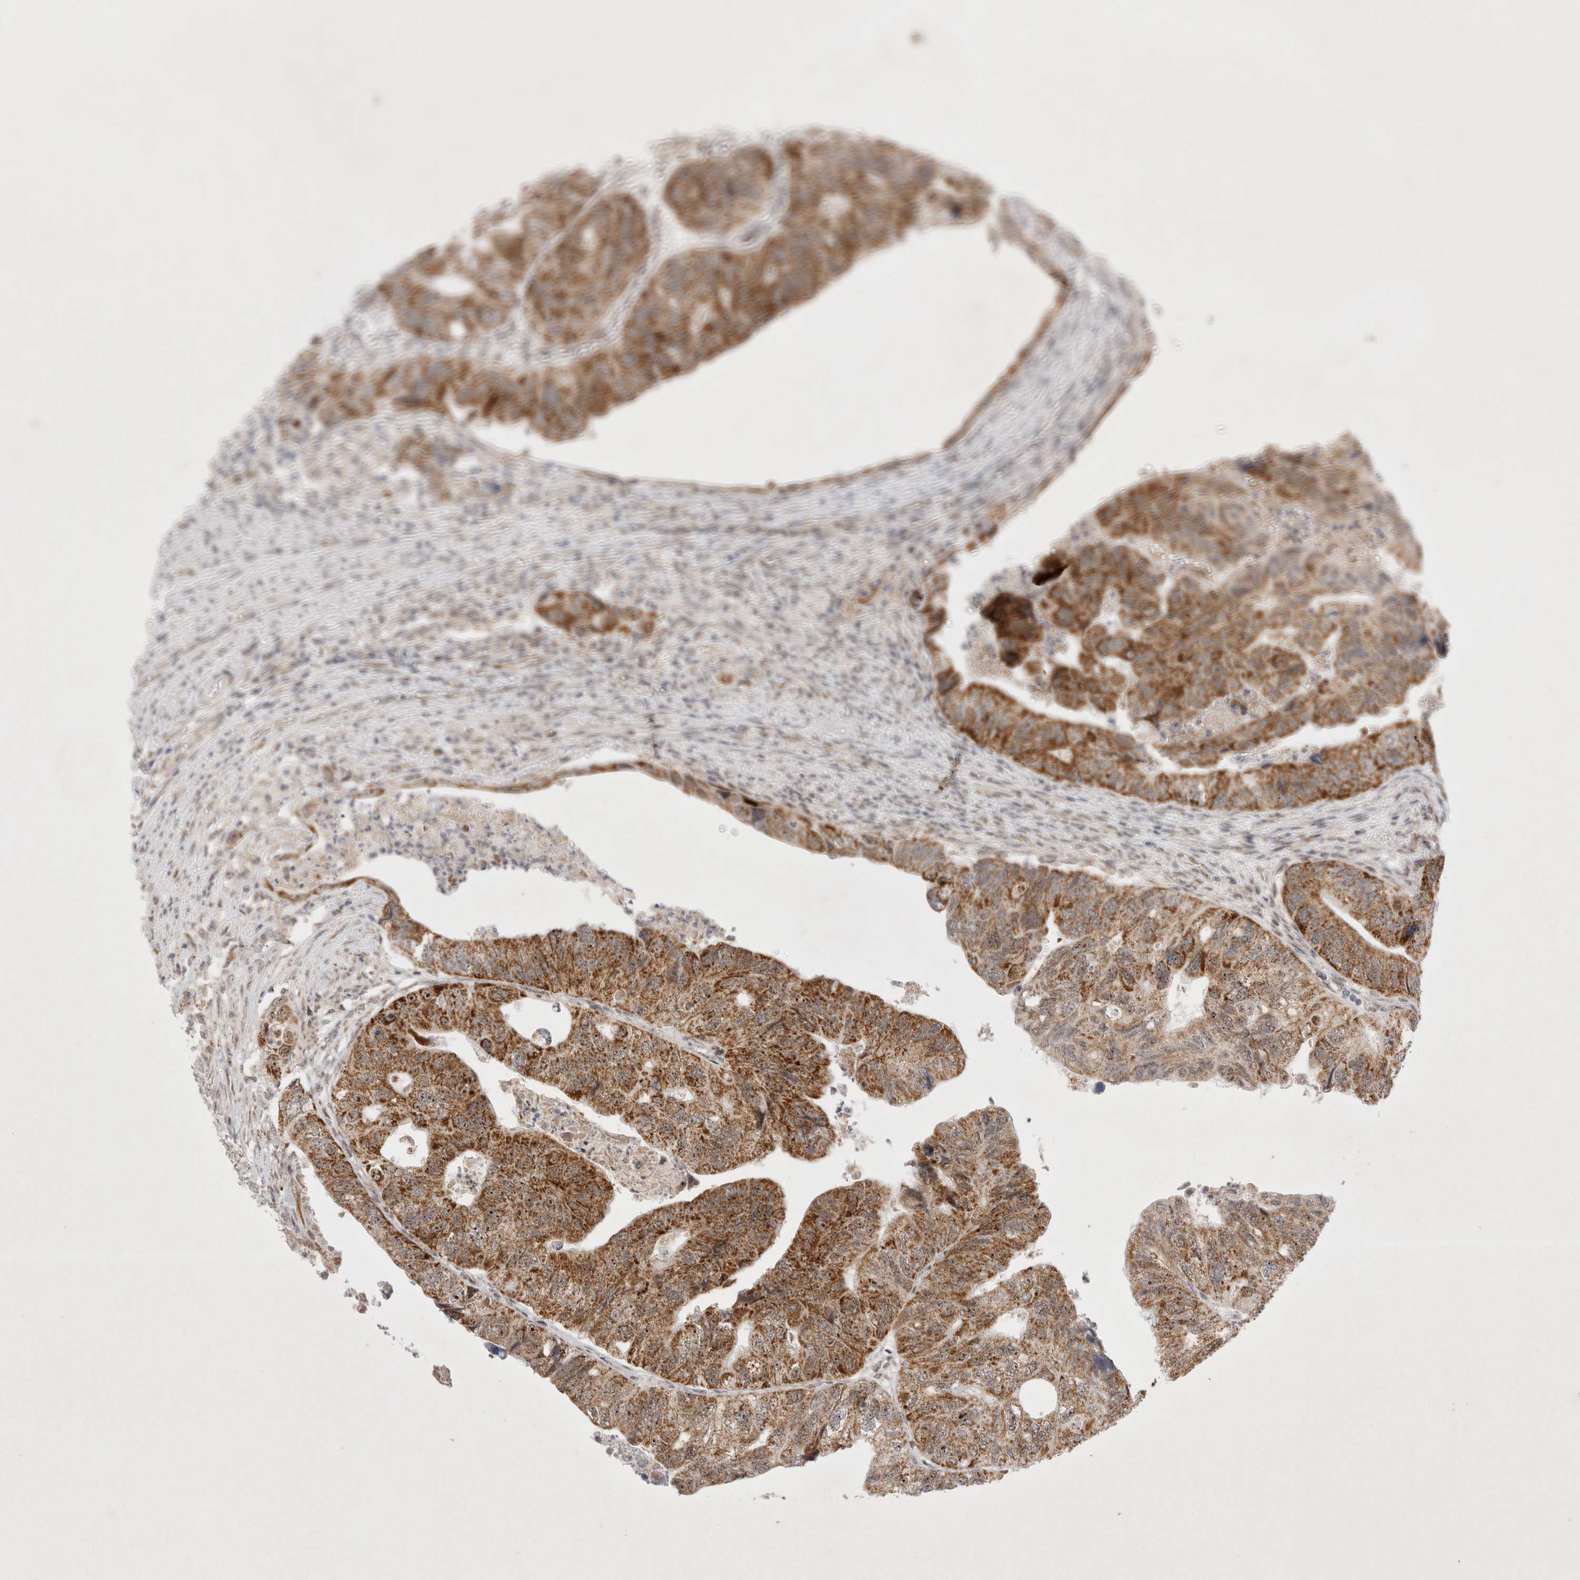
{"staining": {"intensity": "moderate", "quantity": ">75%", "location": "cytoplasmic/membranous,nuclear"}, "tissue": "colorectal cancer", "cell_type": "Tumor cells", "image_type": "cancer", "snomed": [{"axis": "morphology", "description": "Adenocarcinoma, NOS"}, {"axis": "topography", "description": "Rectum"}], "caption": "Tumor cells reveal moderate cytoplasmic/membranous and nuclear expression in about >75% of cells in colorectal cancer.", "gene": "MRPL37", "patient": {"sex": "male", "age": 63}}